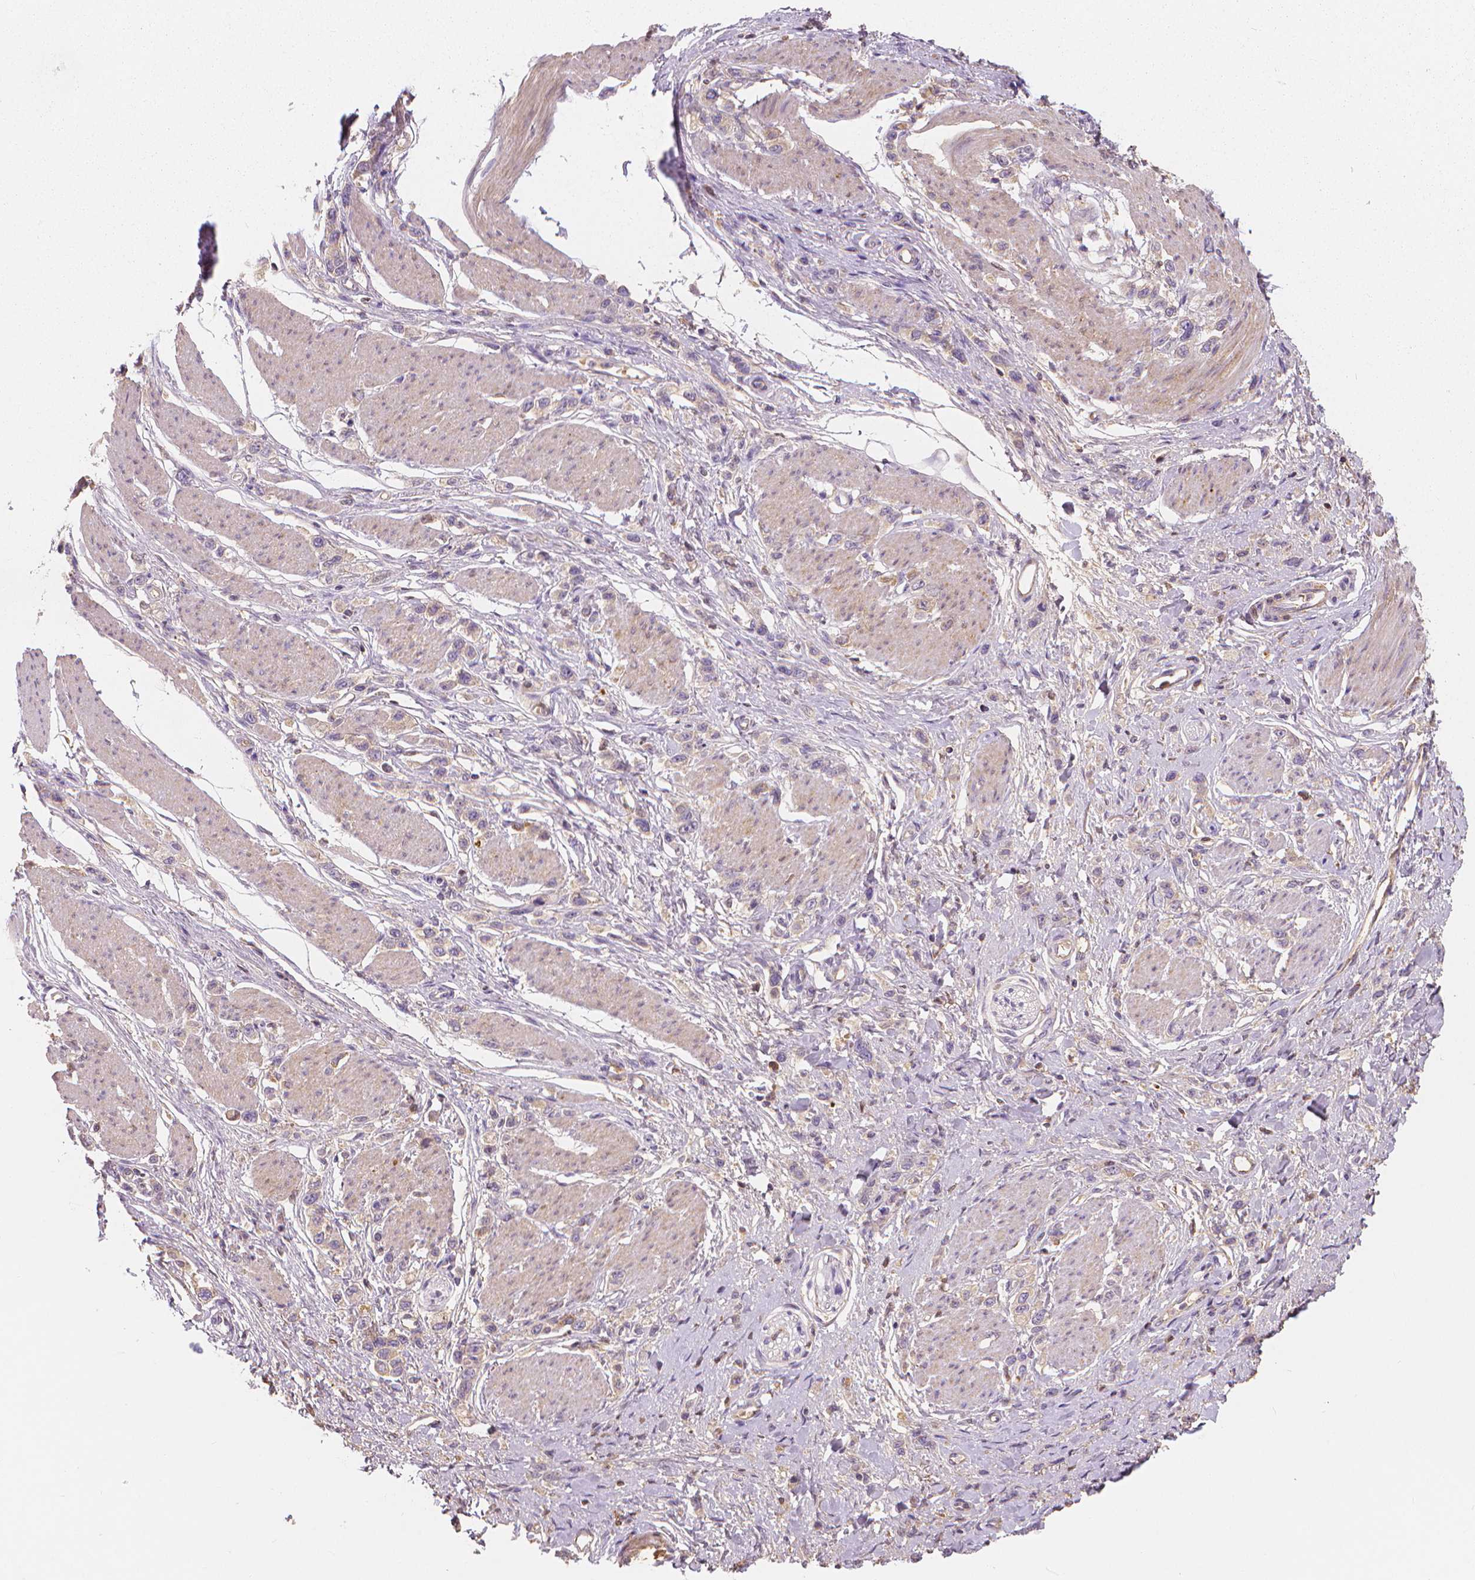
{"staining": {"intensity": "negative", "quantity": "none", "location": "none"}, "tissue": "stomach cancer", "cell_type": "Tumor cells", "image_type": "cancer", "snomed": [{"axis": "morphology", "description": "Adenocarcinoma, NOS"}, {"axis": "topography", "description": "Stomach"}], "caption": "IHC micrograph of adenocarcinoma (stomach) stained for a protein (brown), which shows no expression in tumor cells. The staining was performed using DAB to visualize the protein expression in brown, while the nuclei were stained in blue with hematoxylin (Magnification: 20x).", "gene": "APOA4", "patient": {"sex": "female", "age": 65}}